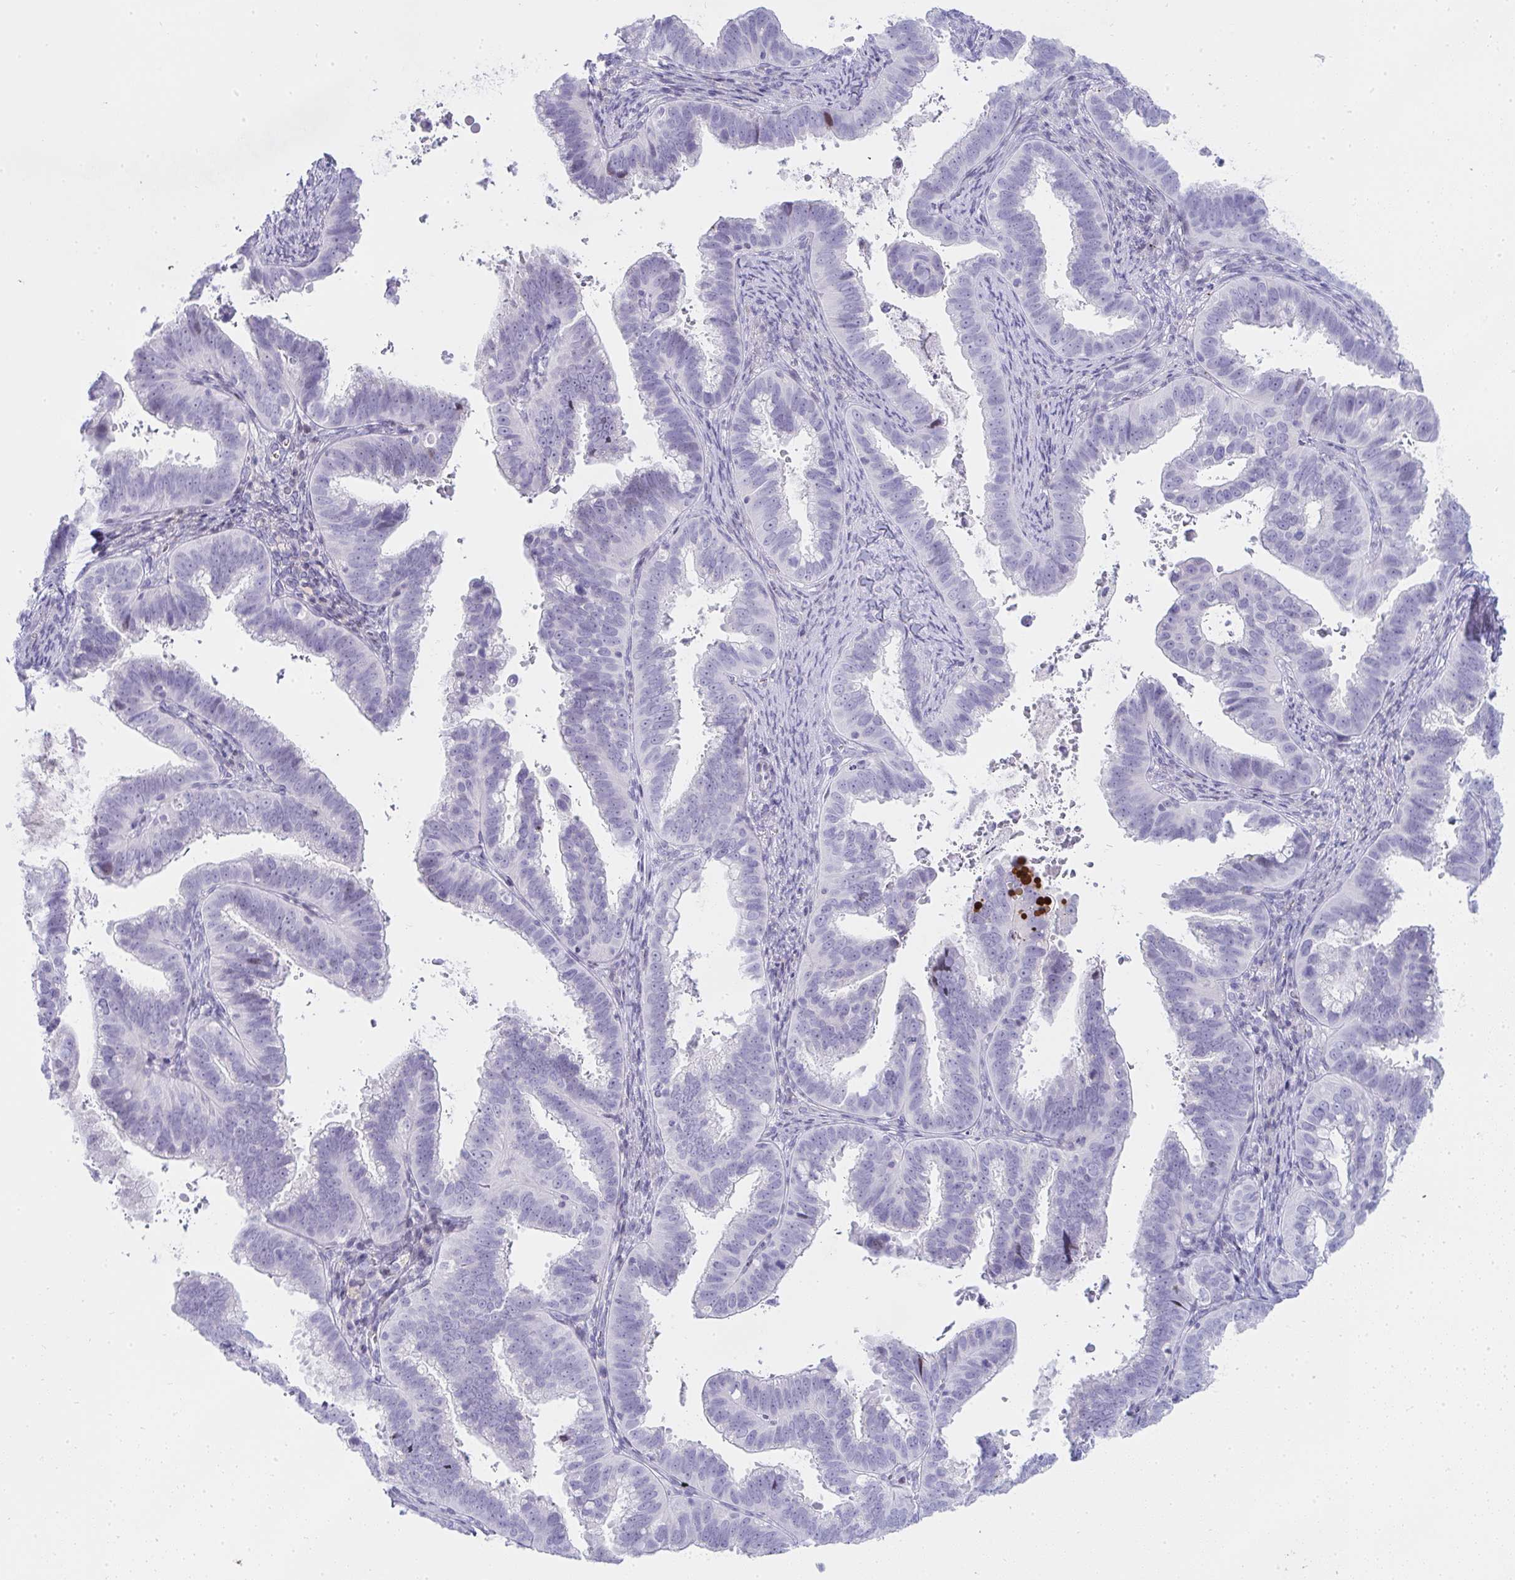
{"staining": {"intensity": "negative", "quantity": "none", "location": "none"}, "tissue": "cervical cancer", "cell_type": "Tumor cells", "image_type": "cancer", "snomed": [{"axis": "morphology", "description": "Adenocarcinoma, NOS"}, {"axis": "topography", "description": "Cervix"}], "caption": "Tumor cells show no significant expression in cervical adenocarcinoma.", "gene": "ZNF182", "patient": {"sex": "female", "age": 61}}